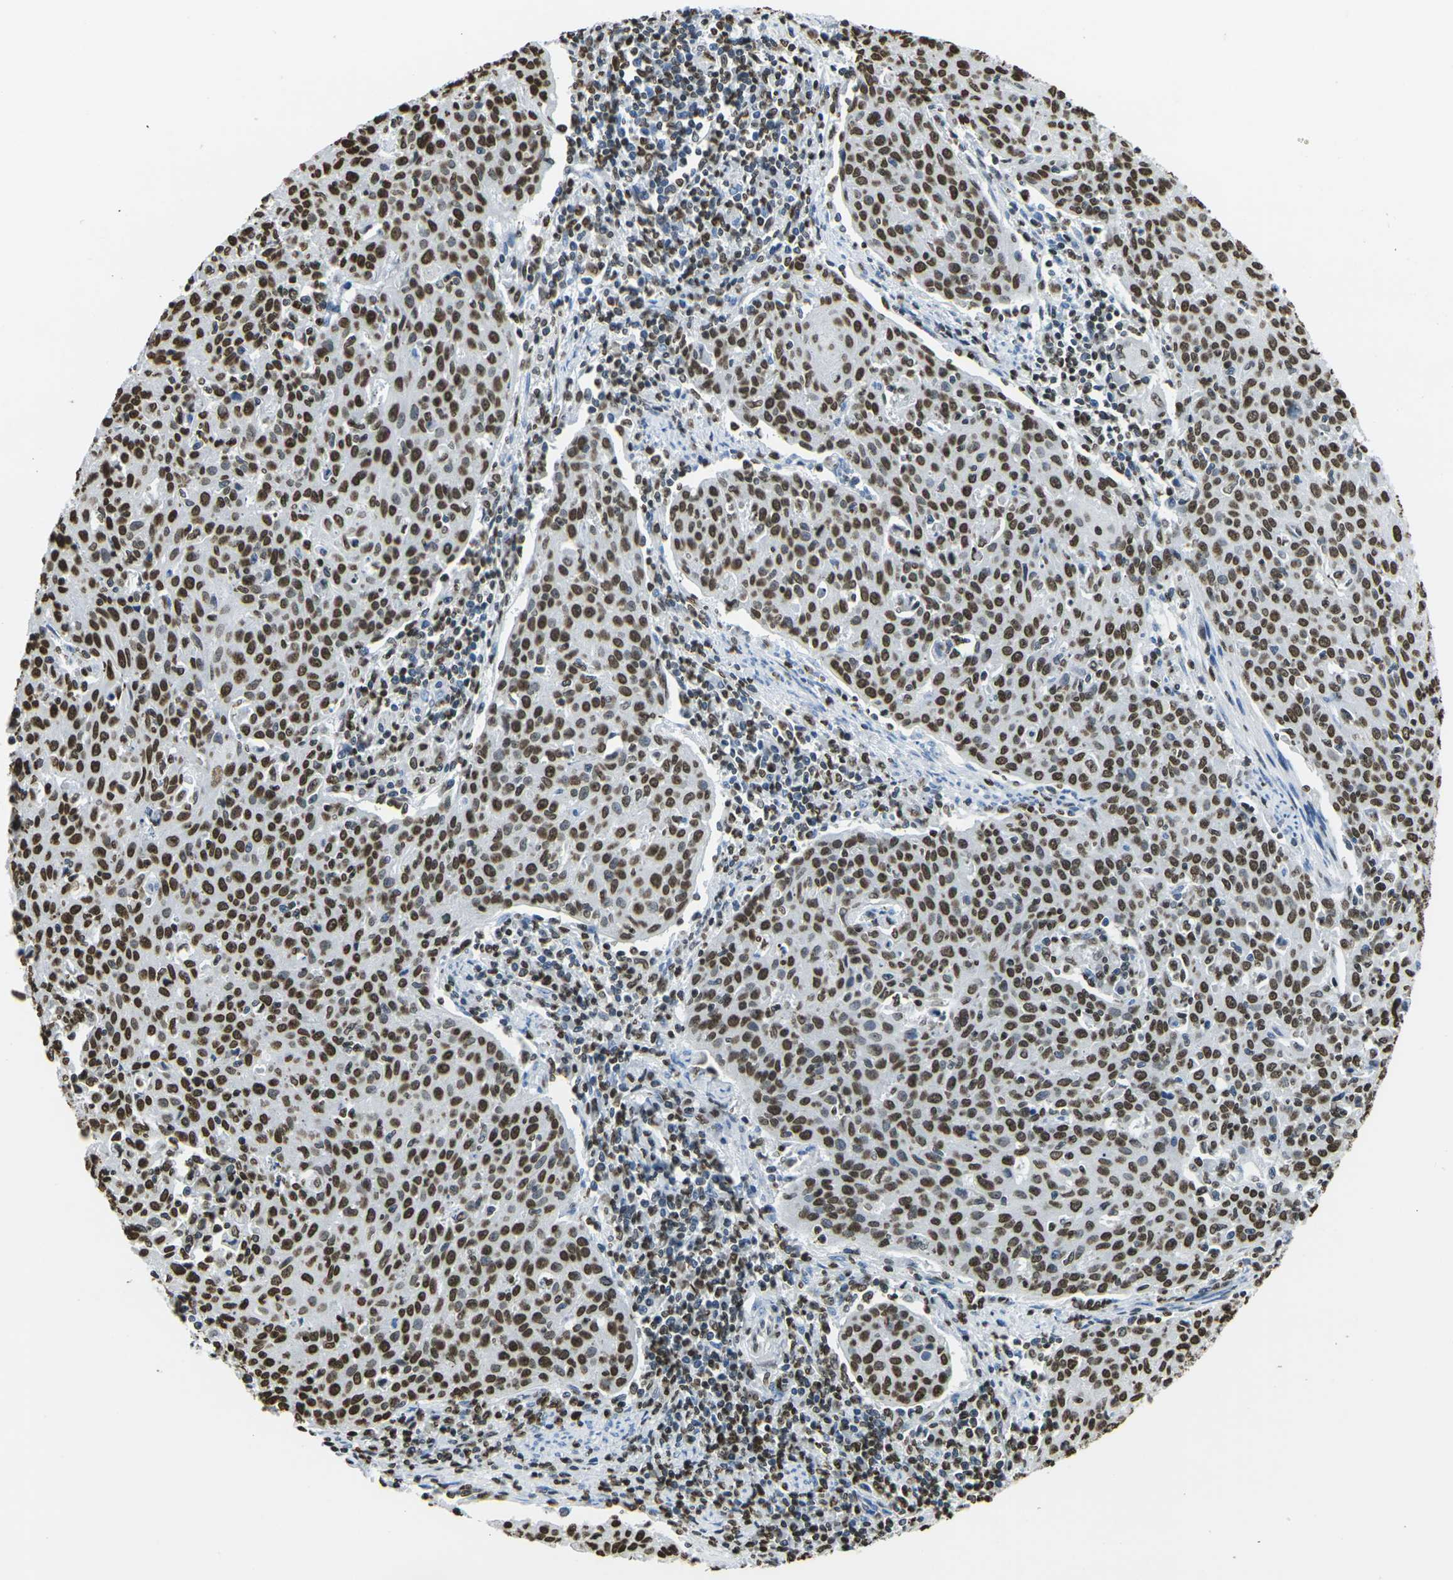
{"staining": {"intensity": "strong", "quantity": ">75%", "location": "nuclear"}, "tissue": "cervical cancer", "cell_type": "Tumor cells", "image_type": "cancer", "snomed": [{"axis": "morphology", "description": "Squamous cell carcinoma, NOS"}, {"axis": "topography", "description": "Cervix"}], "caption": "Immunohistochemistry (IHC) photomicrograph of human cervical squamous cell carcinoma stained for a protein (brown), which displays high levels of strong nuclear positivity in about >75% of tumor cells.", "gene": "DRAXIN", "patient": {"sex": "female", "age": 38}}